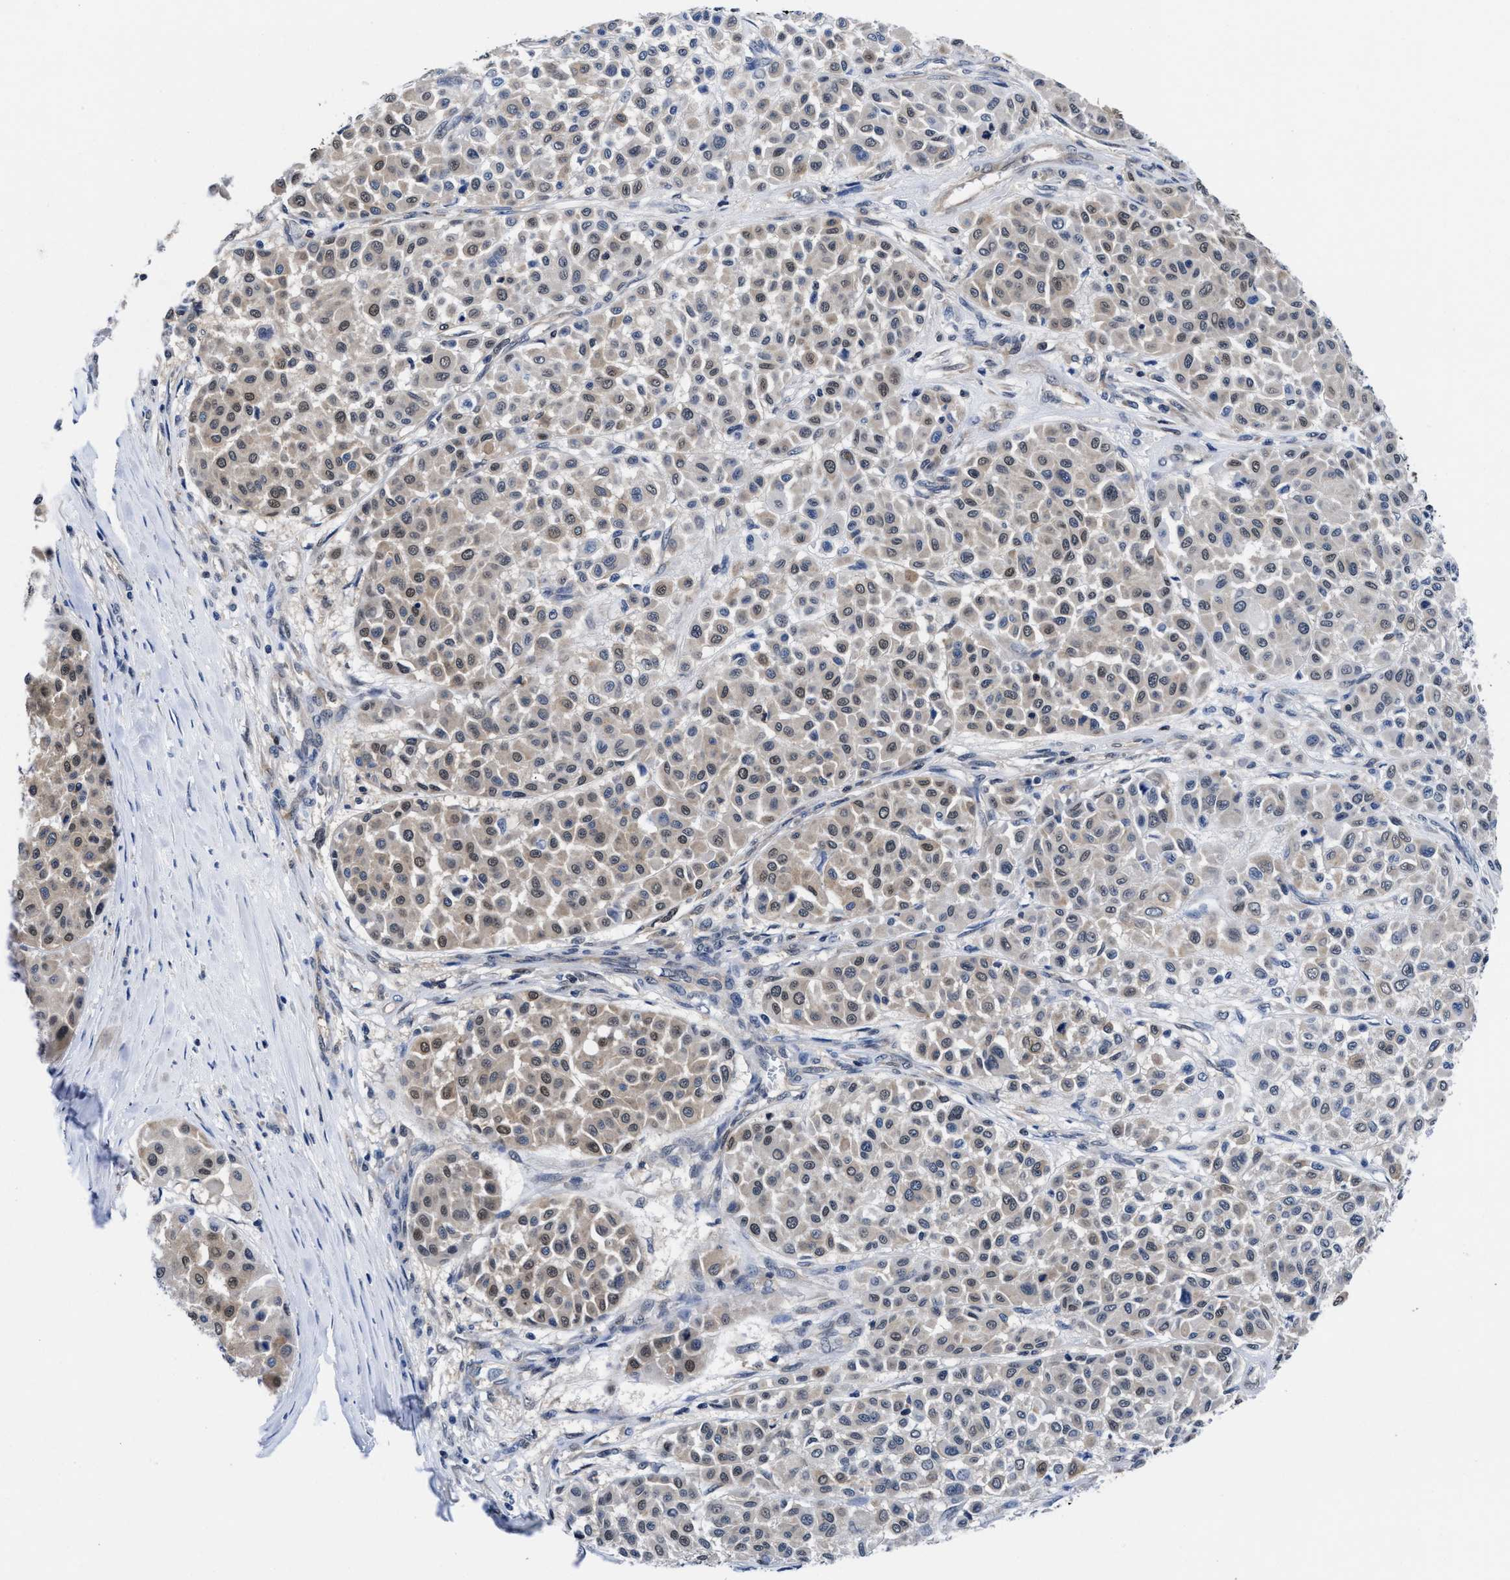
{"staining": {"intensity": "weak", "quantity": ">75%", "location": "cytoplasmic/membranous,nuclear"}, "tissue": "melanoma", "cell_type": "Tumor cells", "image_type": "cancer", "snomed": [{"axis": "morphology", "description": "Malignant melanoma, Metastatic site"}, {"axis": "topography", "description": "Soft tissue"}], "caption": "Protein expression analysis of human melanoma reveals weak cytoplasmic/membranous and nuclear expression in approximately >75% of tumor cells.", "gene": "ACLY", "patient": {"sex": "male", "age": 41}}